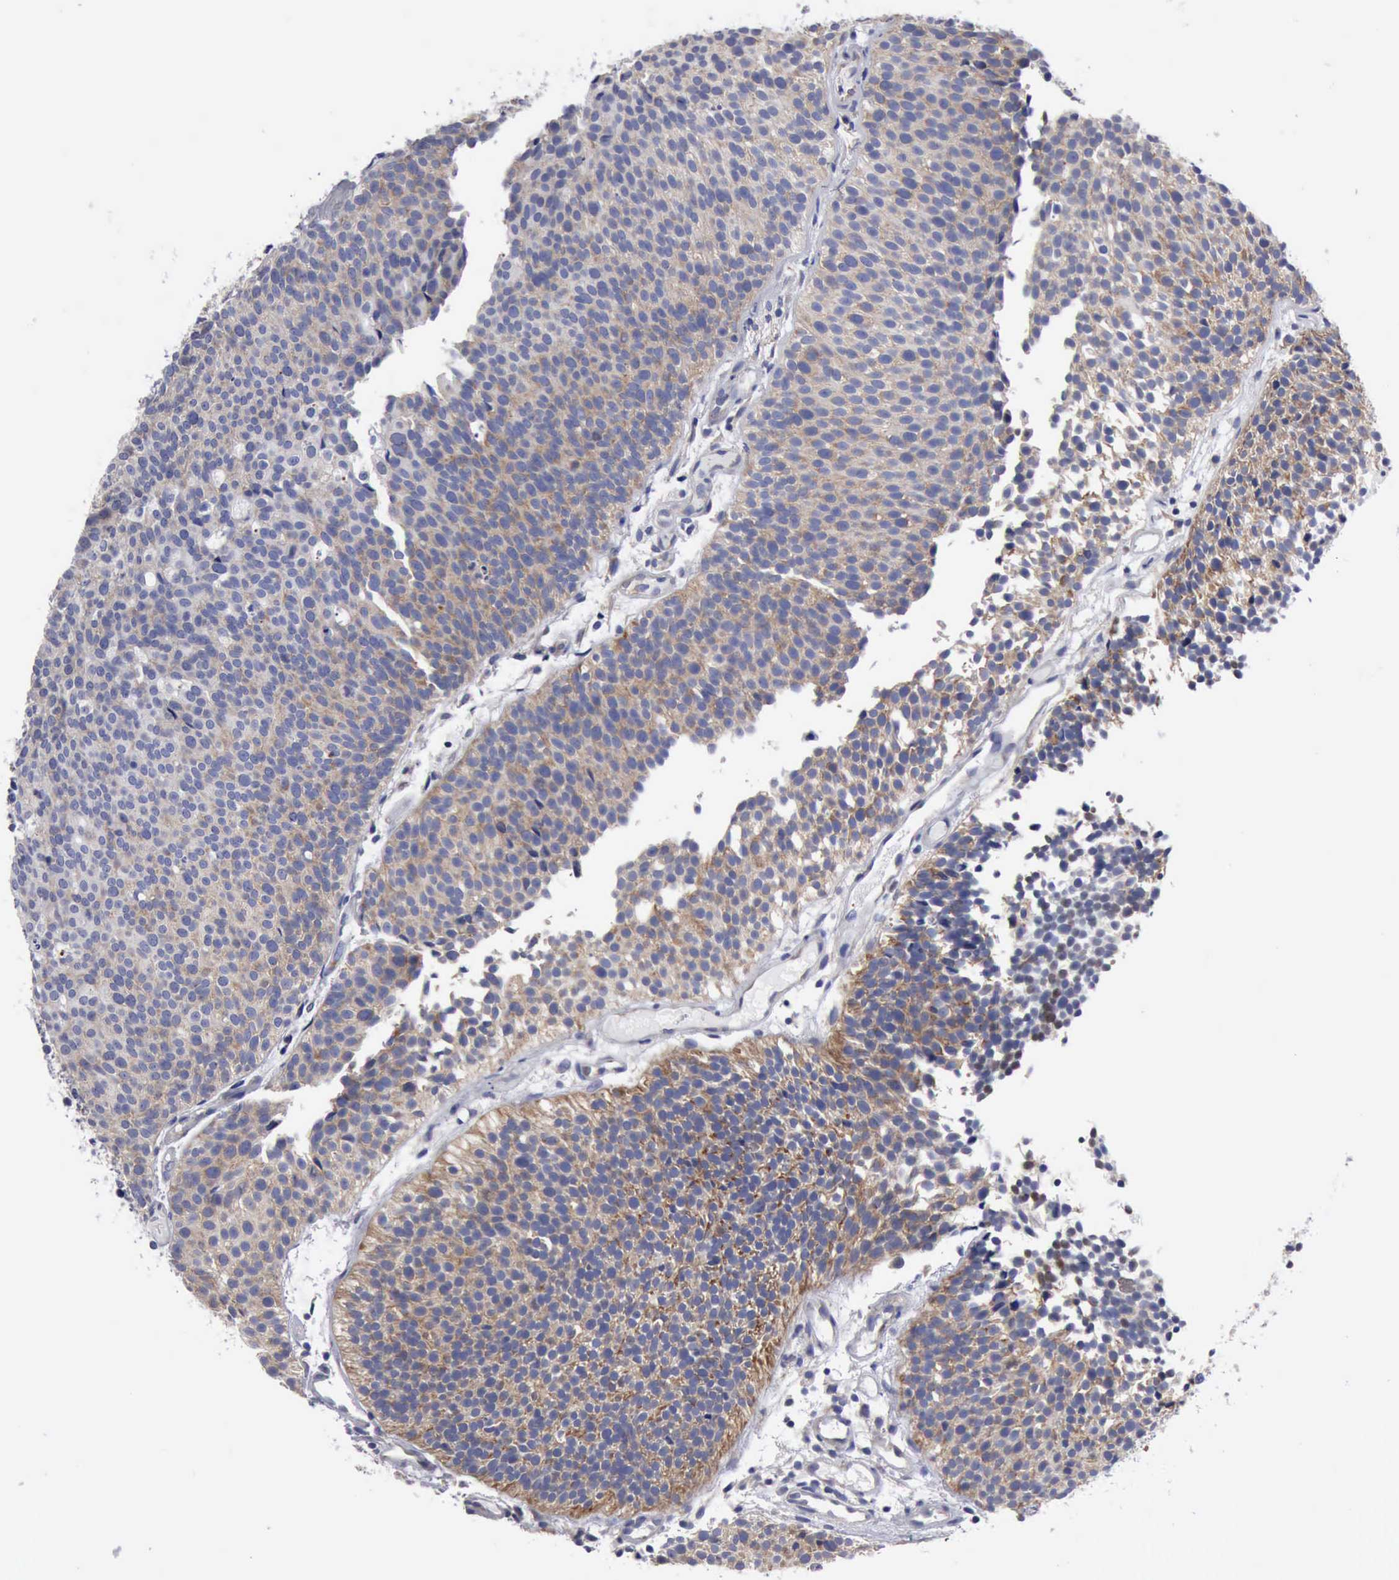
{"staining": {"intensity": "moderate", "quantity": "25%-75%", "location": "cytoplasmic/membranous"}, "tissue": "urothelial cancer", "cell_type": "Tumor cells", "image_type": "cancer", "snomed": [{"axis": "morphology", "description": "Urothelial carcinoma, Low grade"}, {"axis": "topography", "description": "Urinary bladder"}], "caption": "This histopathology image demonstrates IHC staining of human low-grade urothelial carcinoma, with medium moderate cytoplasmic/membranous positivity in approximately 25%-75% of tumor cells.", "gene": "TXLNG", "patient": {"sex": "male", "age": 85}}